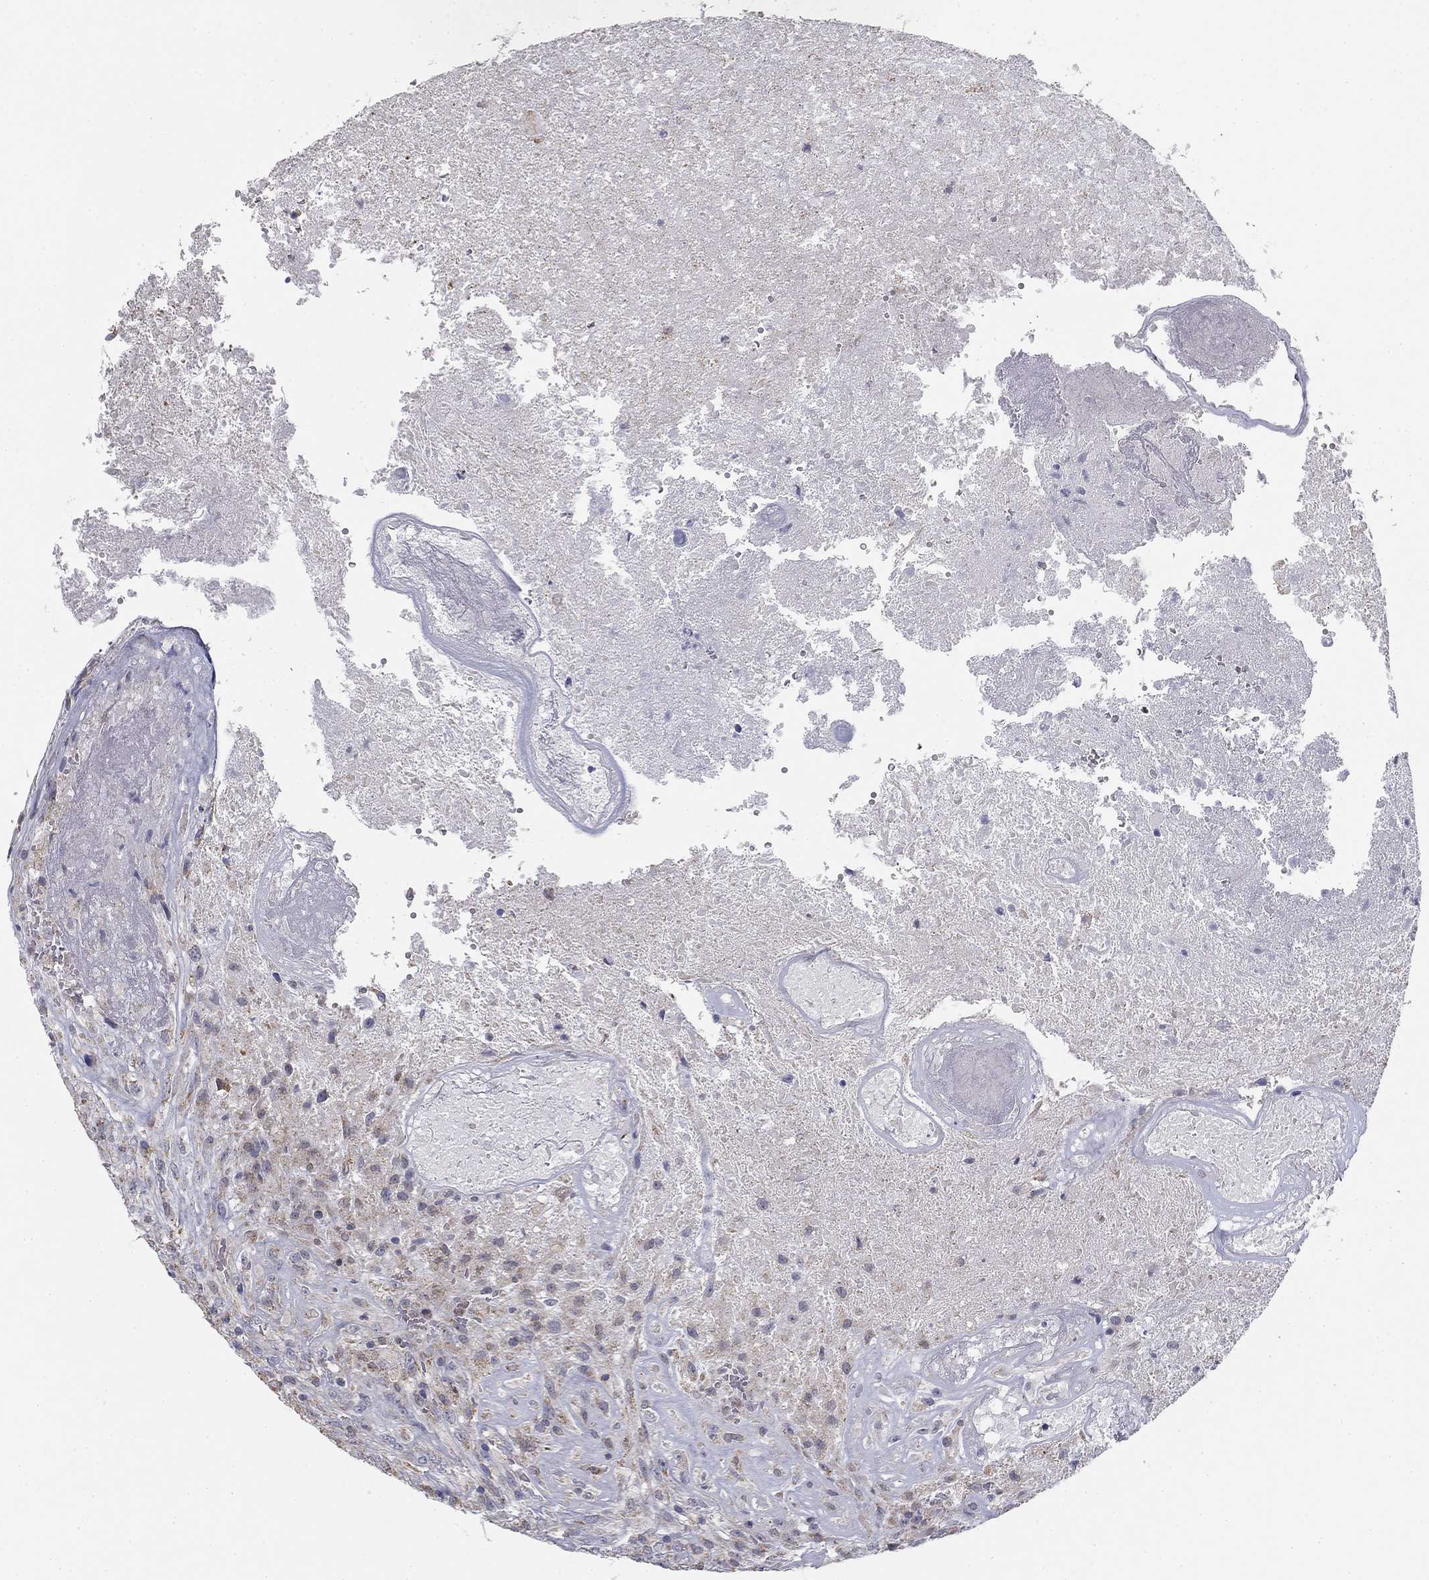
{"staining": {"intensity": "negative", "quantity": "none", "location": "none"}, "tissue": "glioma", "cell_type": "Tumor cells", "image_type": "cancer", "snomed": [{"axis": "morphology", "description": "Glioma, malignant, High grade"}, {"axis": "topography", "description": "Brain"}], "caption": "Photomicrograph shows no protein positivity in tumor cells of glioma tissue.", "gene": "SLC2A9", "patient": {"sex": "male", "age": 56}}